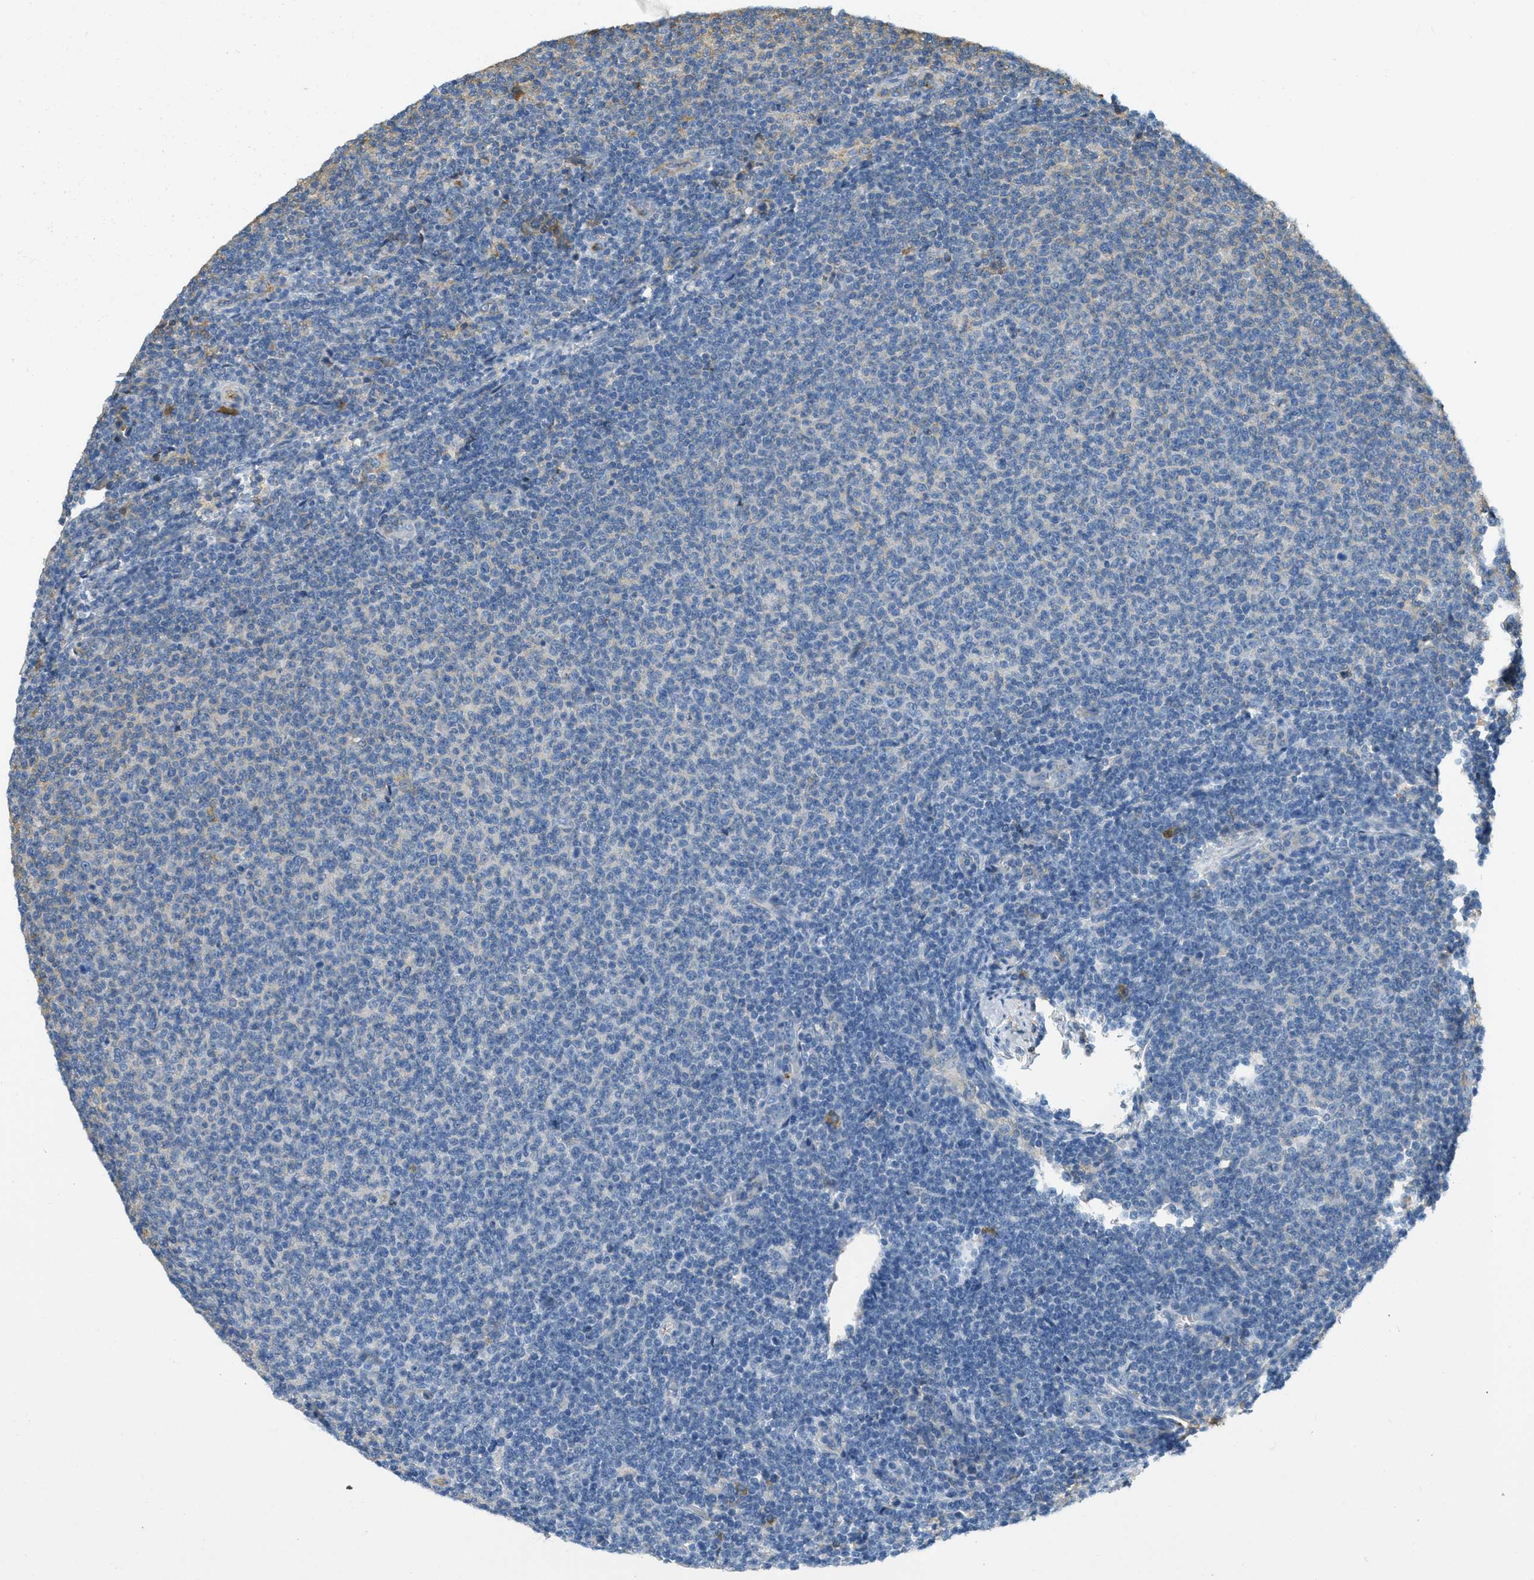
{"staining": {"intensity": "negative", "quantity": "none", "location": "none"}, "tissue": "lymphoma", "cell_type": "Tumor cells", "image_type": "cancer", "snomed": [{"axis": "morphology", "description": "Malignant lymphoma, non-Hodgkin's type, Low grade"}, {"axis": "topography", "description": "Lymph node"}], "caption": "High magnification brightfield microscopy of low-grade malignant lymphoma, non-Hodgkin's type stained with DAB (brown) and counterstained with hematoxylin (blue): tumor cells show no significant staining.", "gene": "PRTN3", "patient": {"sex": "male", "age": 66}}